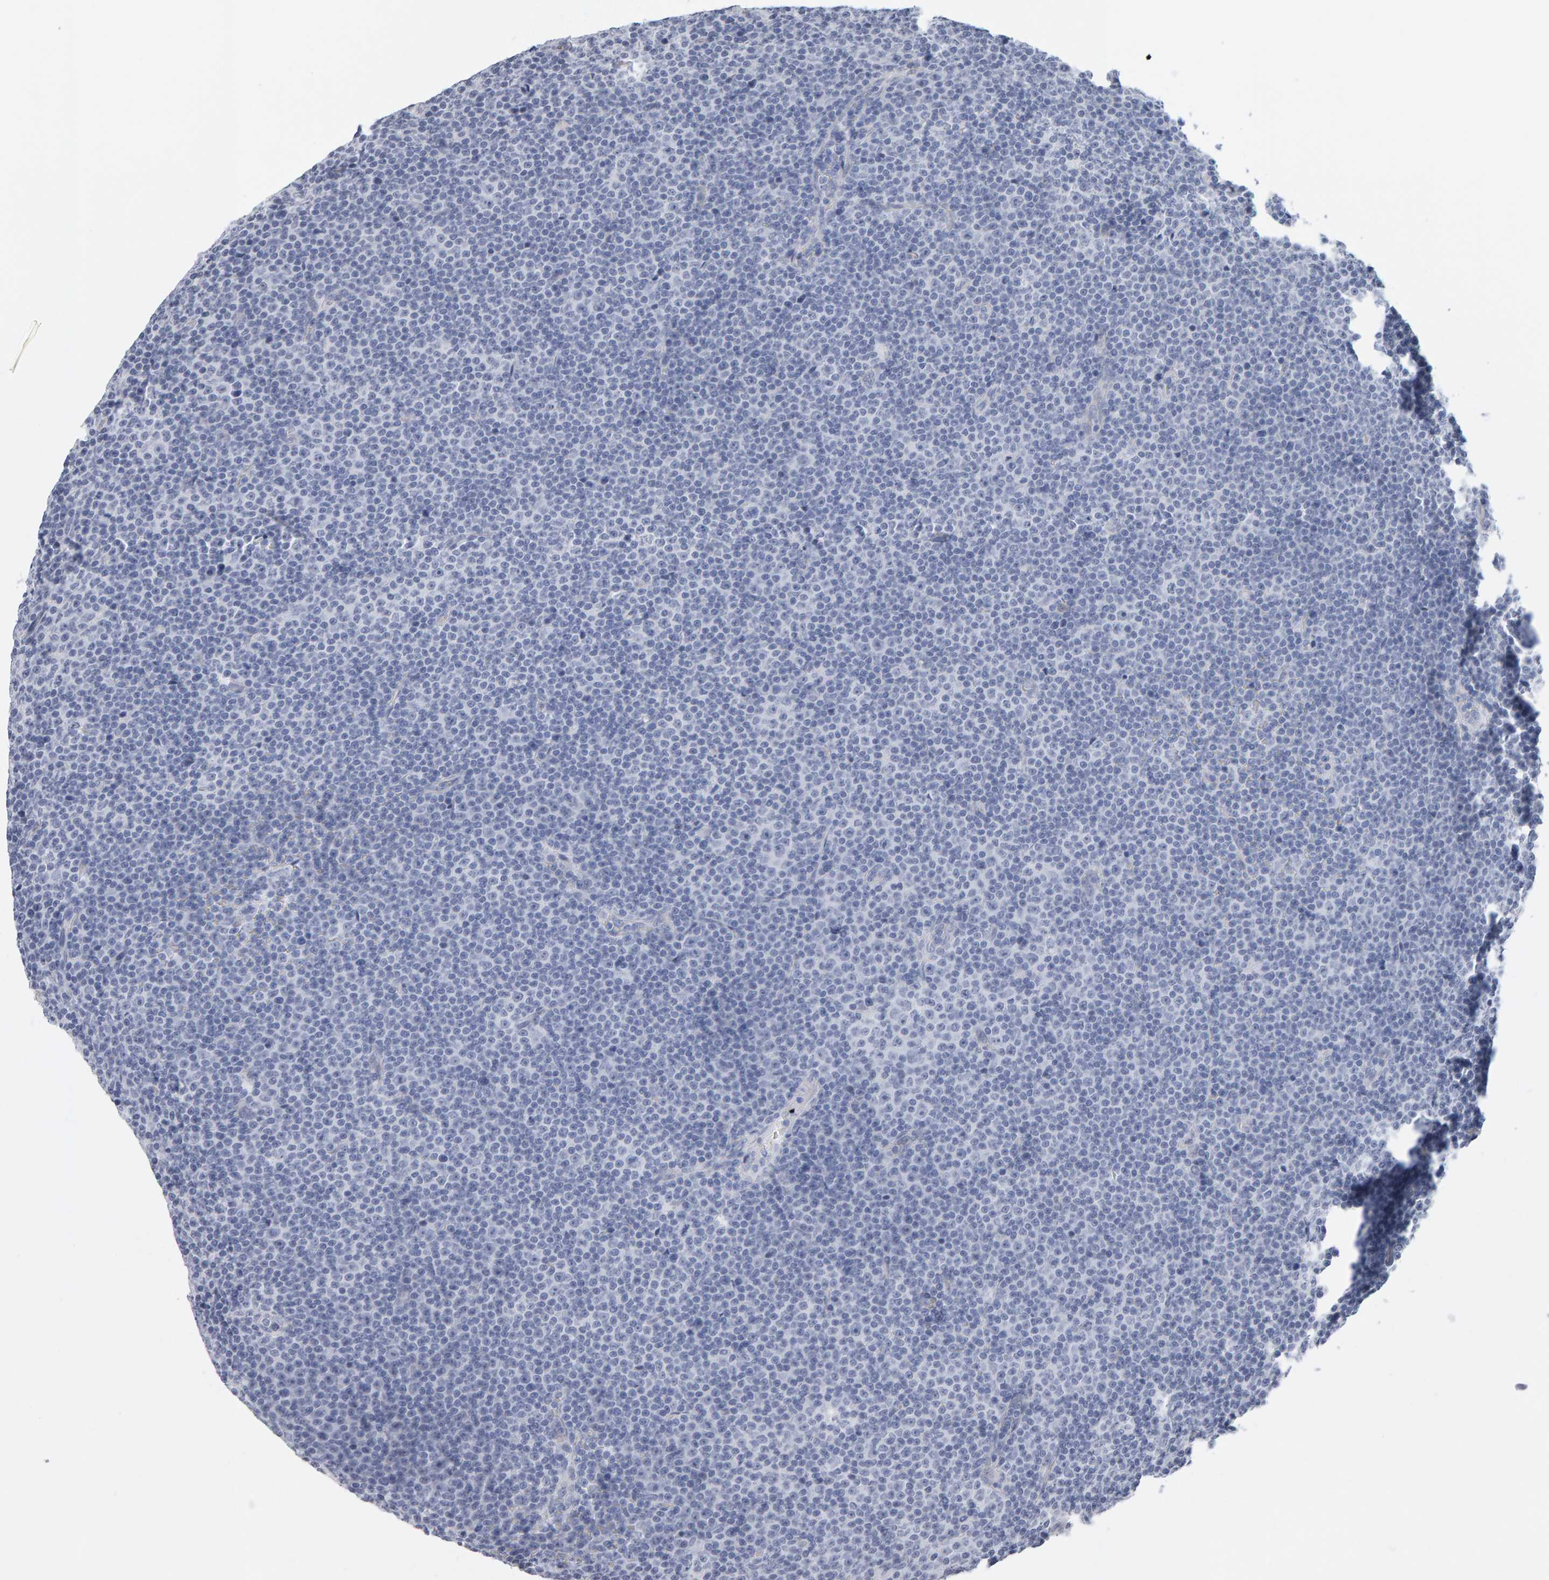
{"staining": {"intensity": "negative", "quantity": "none", "location": "none"}, "tissue": "lymphoma", "cell_type": "Tumor cells", "image_type": "cancer", "snomed": [{"axis": "morphology", "description": "Malignant lymphoma, non-Hodgkin's type, Low grade"}, {"axis": "topography", "description": "Lymph node"}], "caption": "This is an IHC histopathology image of human lymphoma. There is no positivity in tumor cells.", "gene": "CTH", "patient": {"sex": "female", "age": 67}}